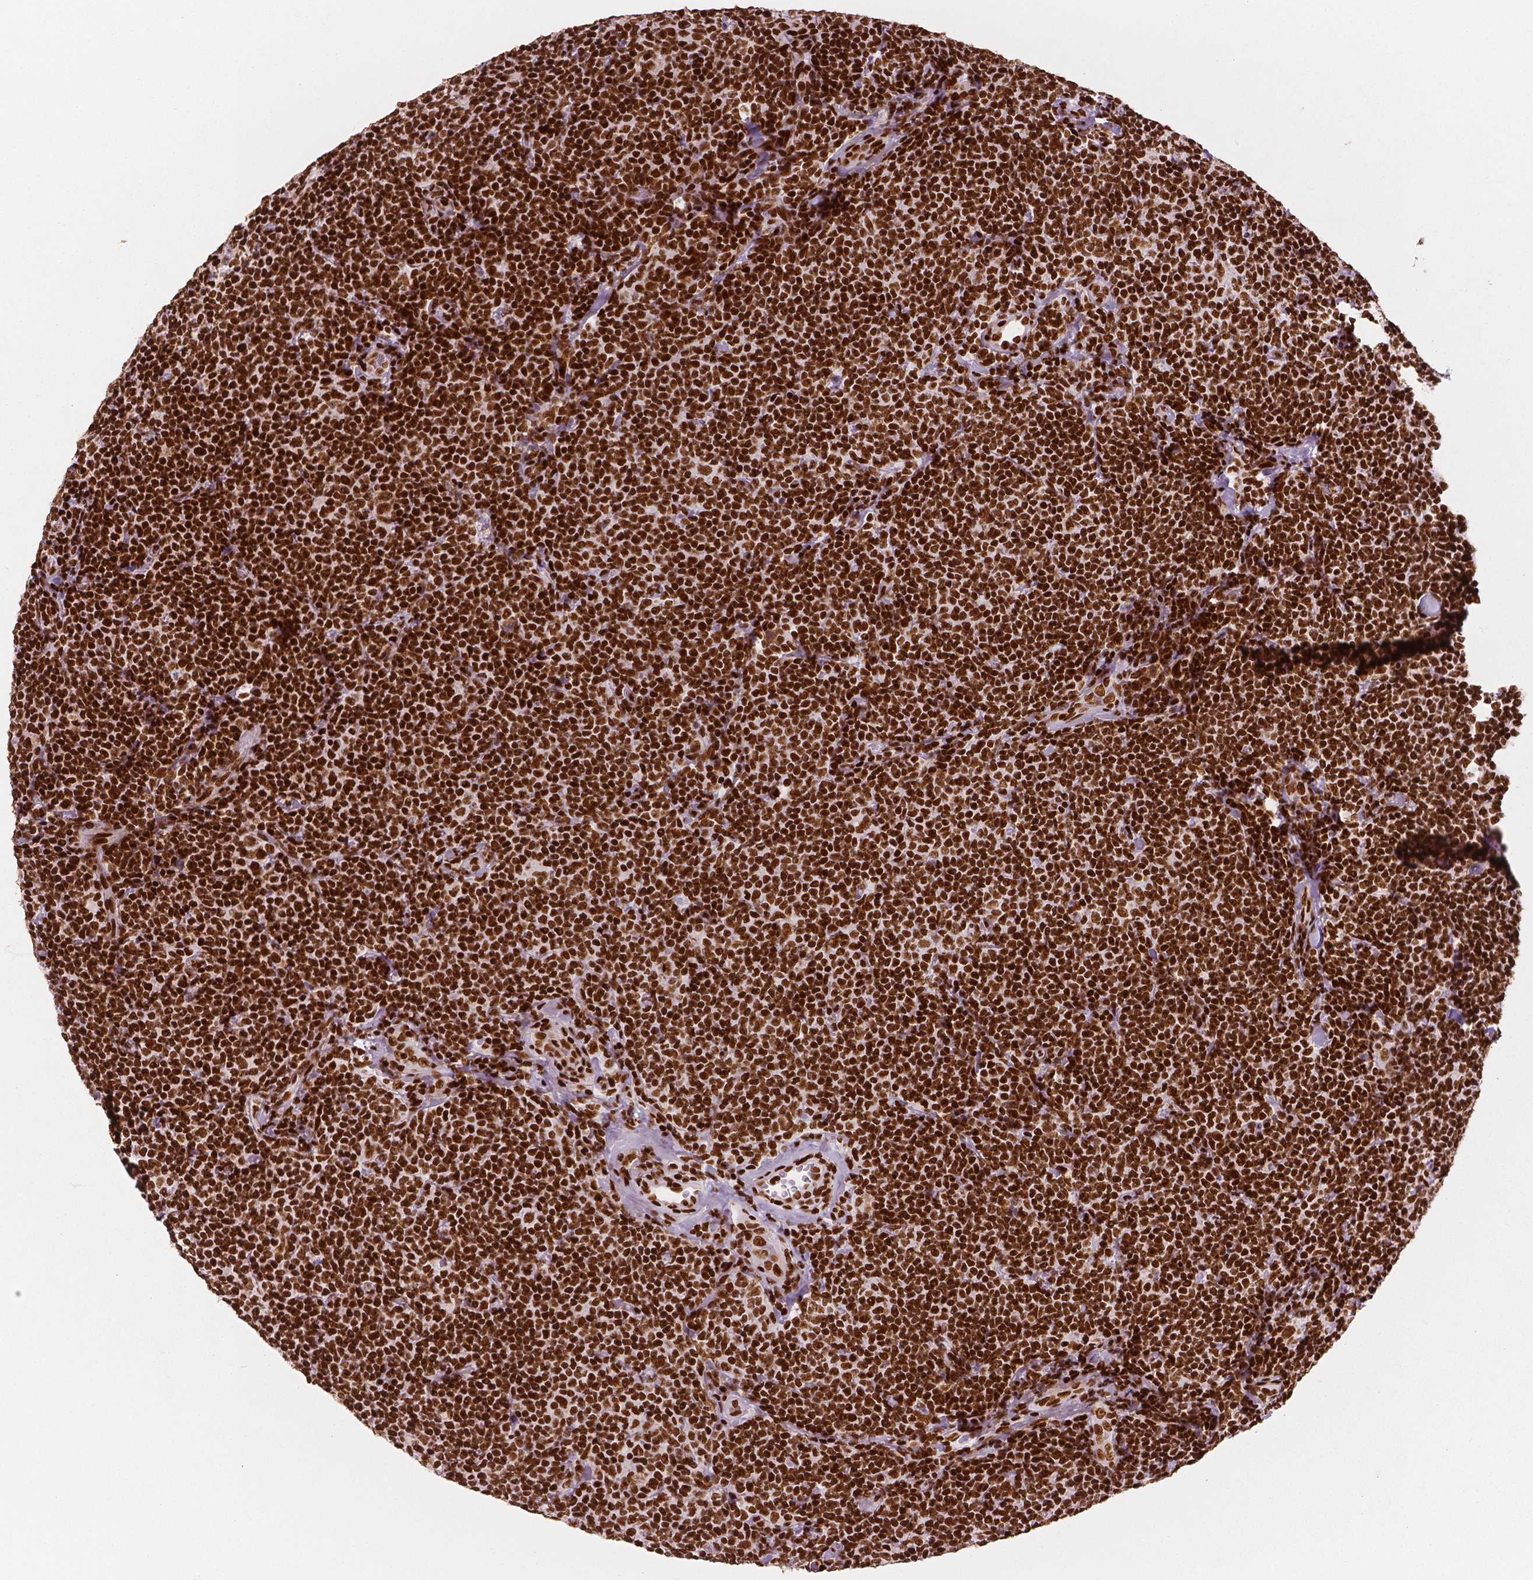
{"staining": {"intensity": "strong", "quantity": ">75%", "location": "nuclear"}, "tissue": "lymphoma", "cell_type": "Tumor cells", "image_type": "cancer", "snomed": [{"axis": "morphology", "description": "Malignant lymphoma, non-Hodgkin's type, Low grade"}, {"axis": "topography", "description": "Lymph node"}], "caption": "DAB (3,3'-diaminobenzidine) immunohistochemical staining of malignant lymphoma, non-Hodgkin's type (low-grade) exhibits strong nuclear protein staining in about >75% of tumor cells. The staining was performed using DAB (3,3'-diaminobenzidine), with brown indicating positive protein expression. Nuclei are stained blue with hematoxylin.", "gene": "BRD4", "patient": {"sex": "female", "age": 56}}